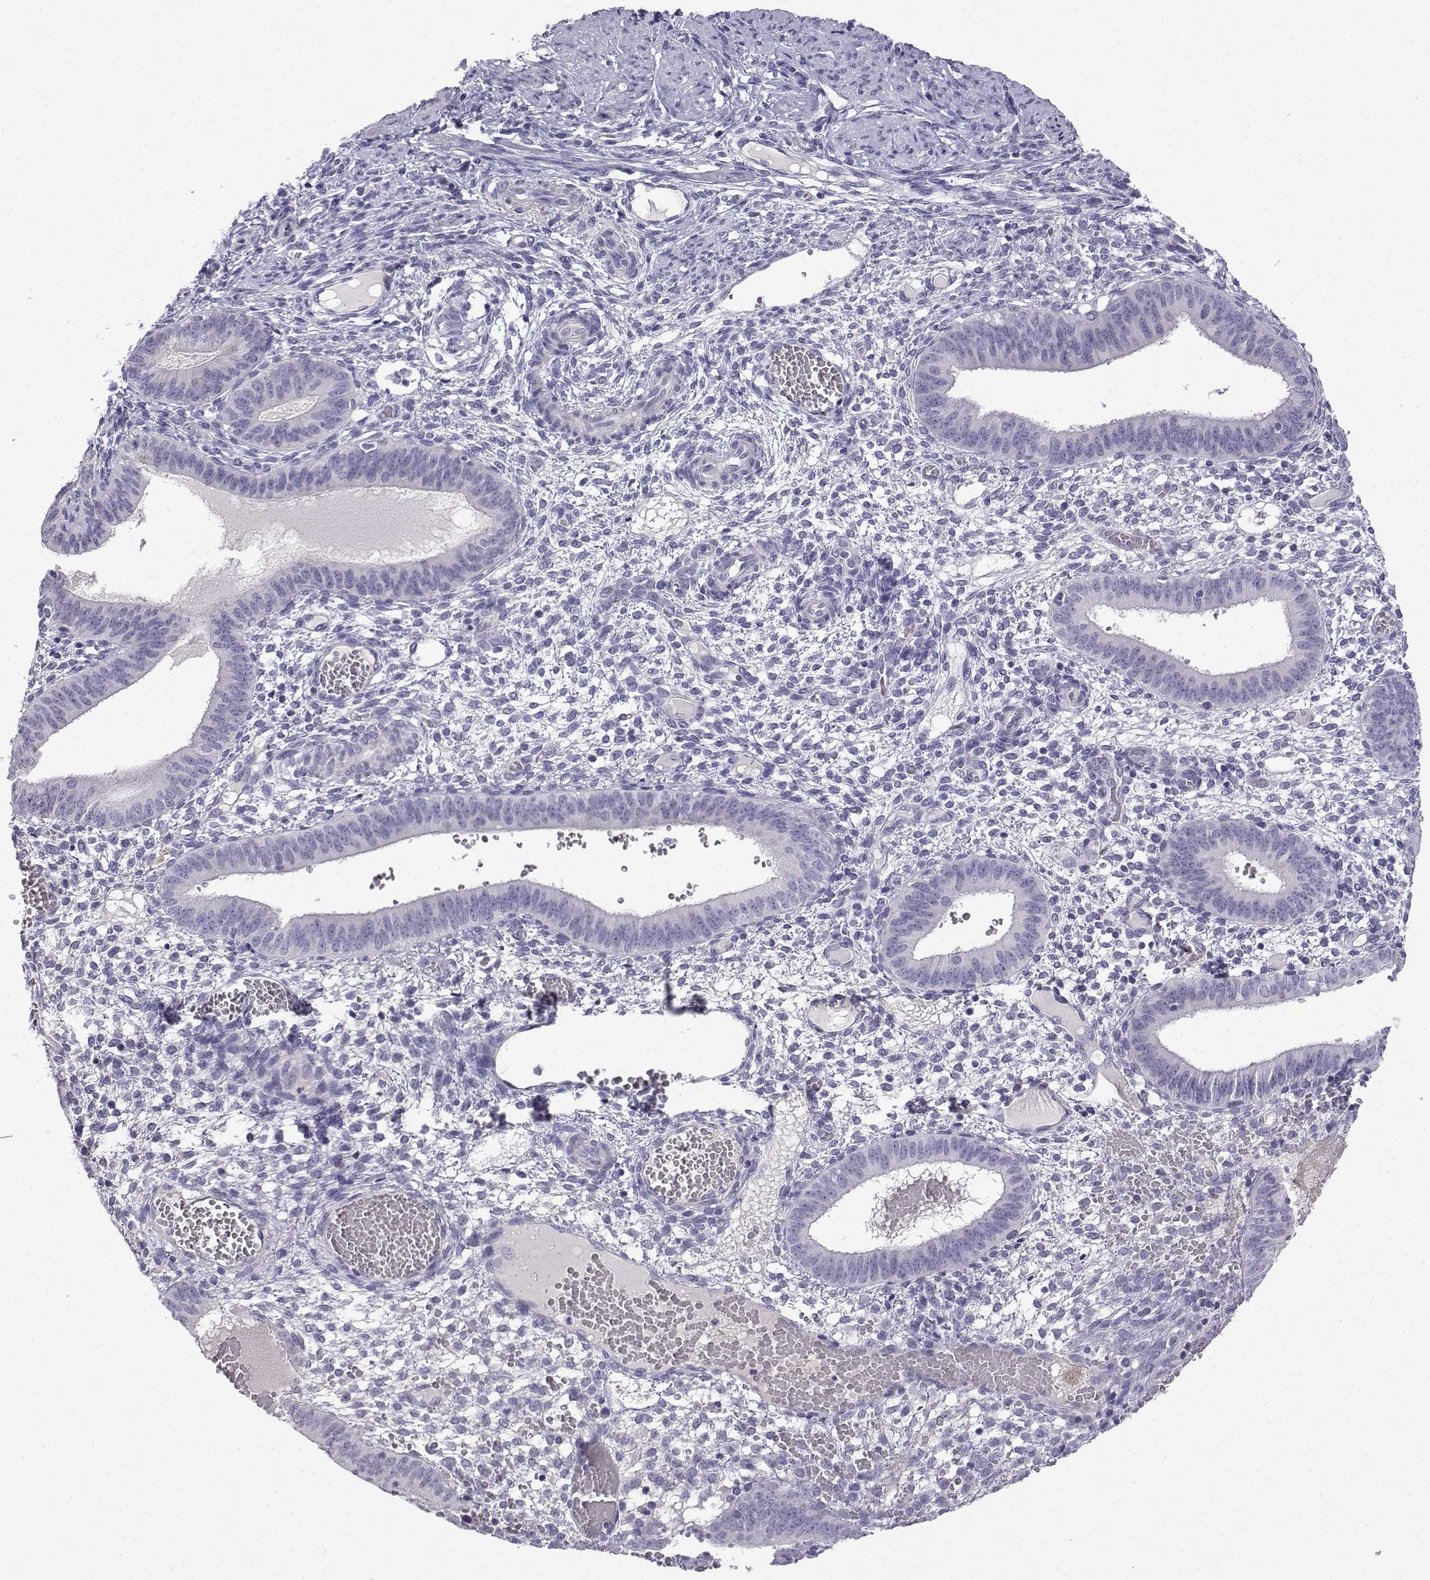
{"staining": {"intensity": "negative", "quantity": "none", "location": "none"}, "tissue": "endometrium", "cell_type": "Cells in endometrial stroma", "image_type": "normal", "snomed": [{"axis": "morphology", "description": "Normal tissue, NOS"}, {"axis": "topography", "description": "Endometrium"}], "caption": "Cells in endometrial stroma show no significant positivity in normal endometrium. Brightfield microscopy of IHC stained with DAB (brown) and hematoxylin (blue), captured at high magnification.", "gene": "SPACA7", "patient": {"sex": "female", "age": 42}}